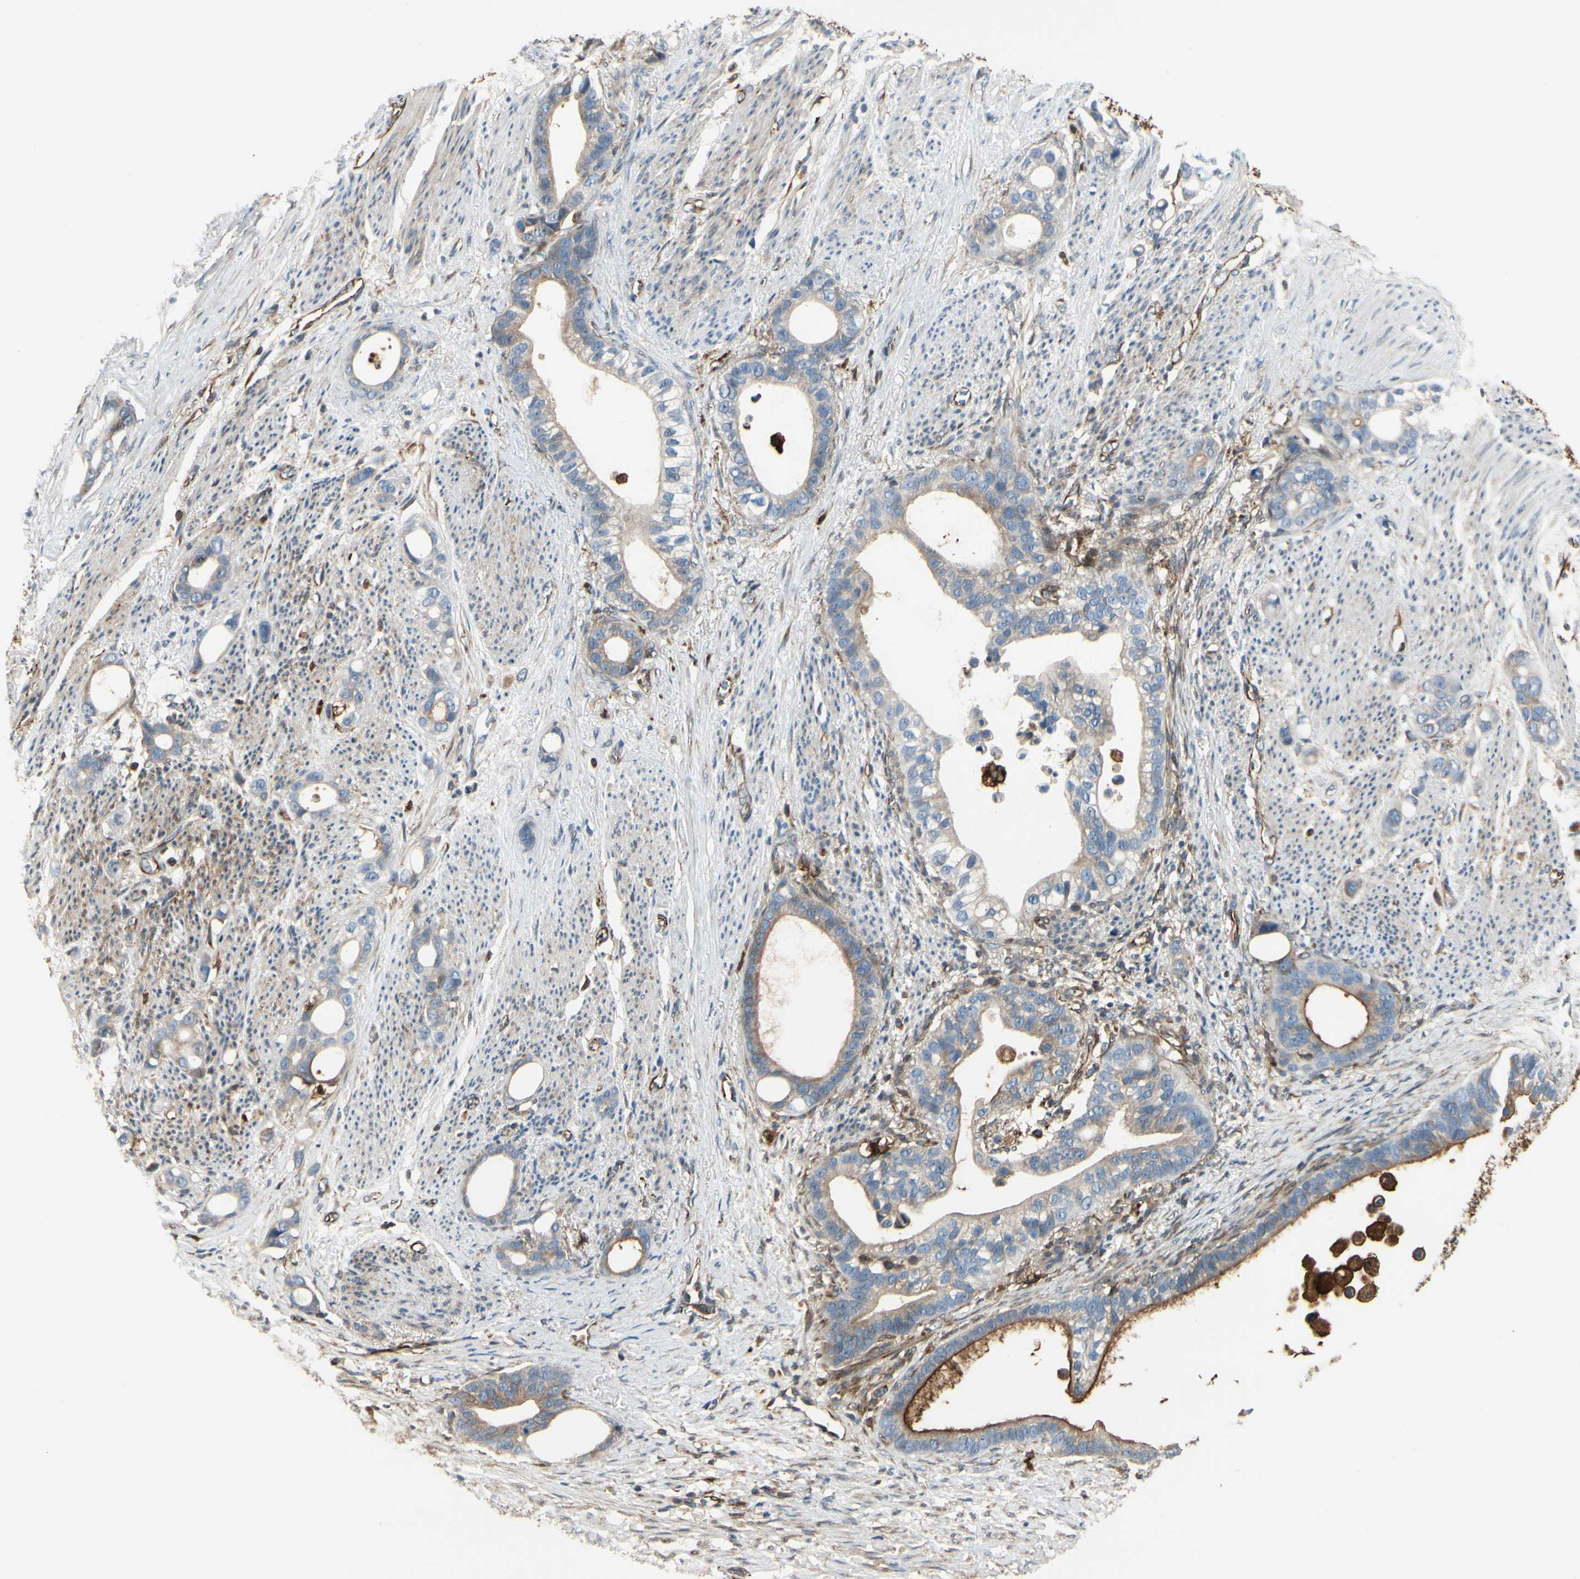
{"staining": {"intensity": "moderate", "quantity": "<25%", "location": "cytoplasmic/membranous"}, "tissue": "stomach cancer", "cell_type": "Tumor cells", "image_type": "cancer", "snomed": [{"axis": "morphology", "description": "Adenocarcinoma, NOS"}, {"axis": "topography", "description": "Stomach"}], "caption": "Stomach cancer stained with a brown dye shows moderate cytoplasmic/membranous positive positivity in approximately <25% of tumor cells.", "gene": "FTH1", "patient": {"sex": "female", "age": 75}}